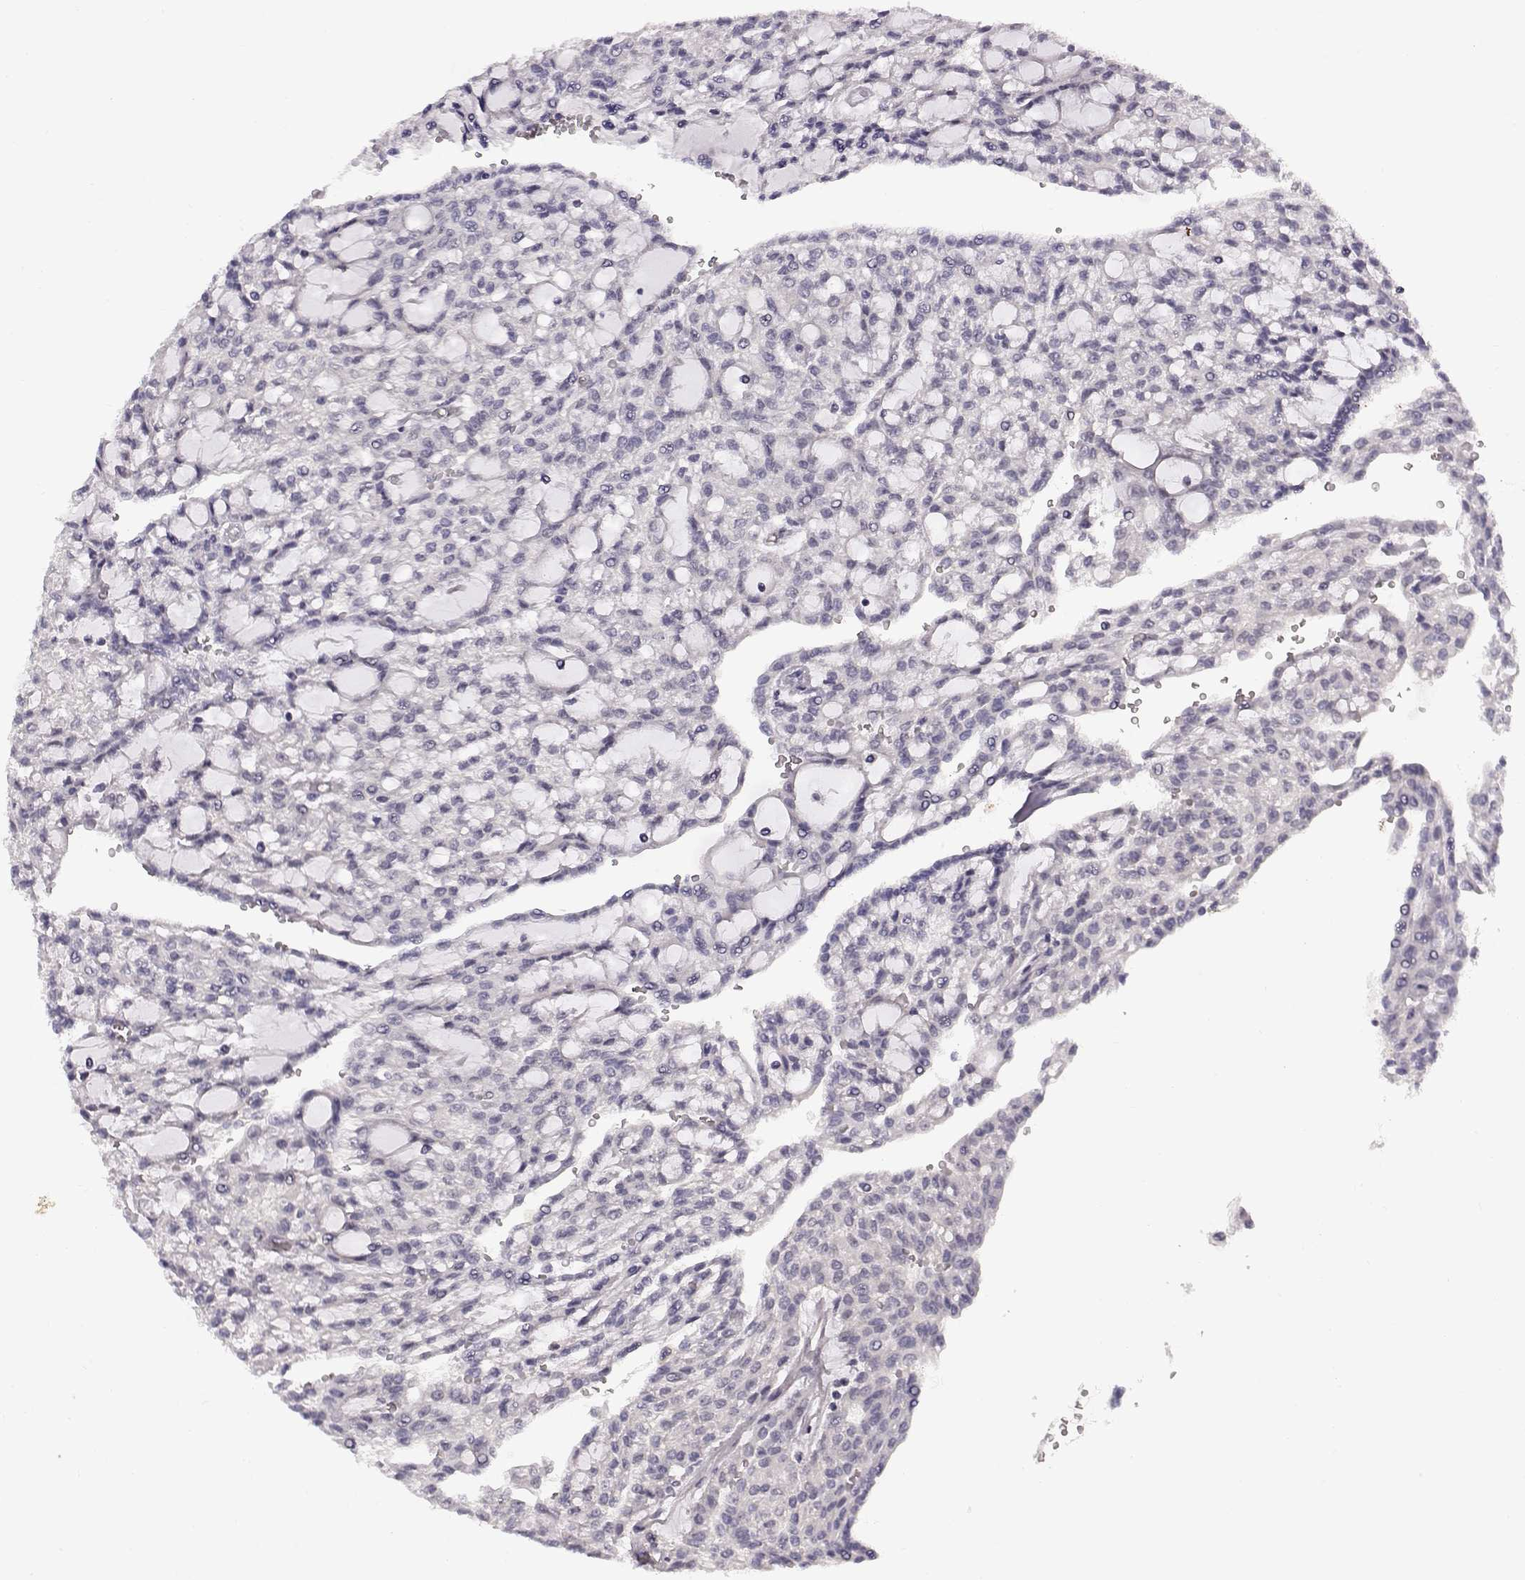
{"staining": {"intensity": "negative", "quantity": "none", "location": "none"}, "tissue": "renal cancer", "cell_type": "Tumor cells", "image_type": "cancer", "snomed": [{"axis": "morphology", "description": "Adenocarcinoma, NOS"}, {"axis": "topography", "description": "Kidney"}], "caption": "Immunohistochemistry micrograph of human renal cancer stained for a protein (brown), which demonstrates no positivity in tumor cells.", "gene": "C10orf62", "patient": {"sex": "male", "age": 63}}